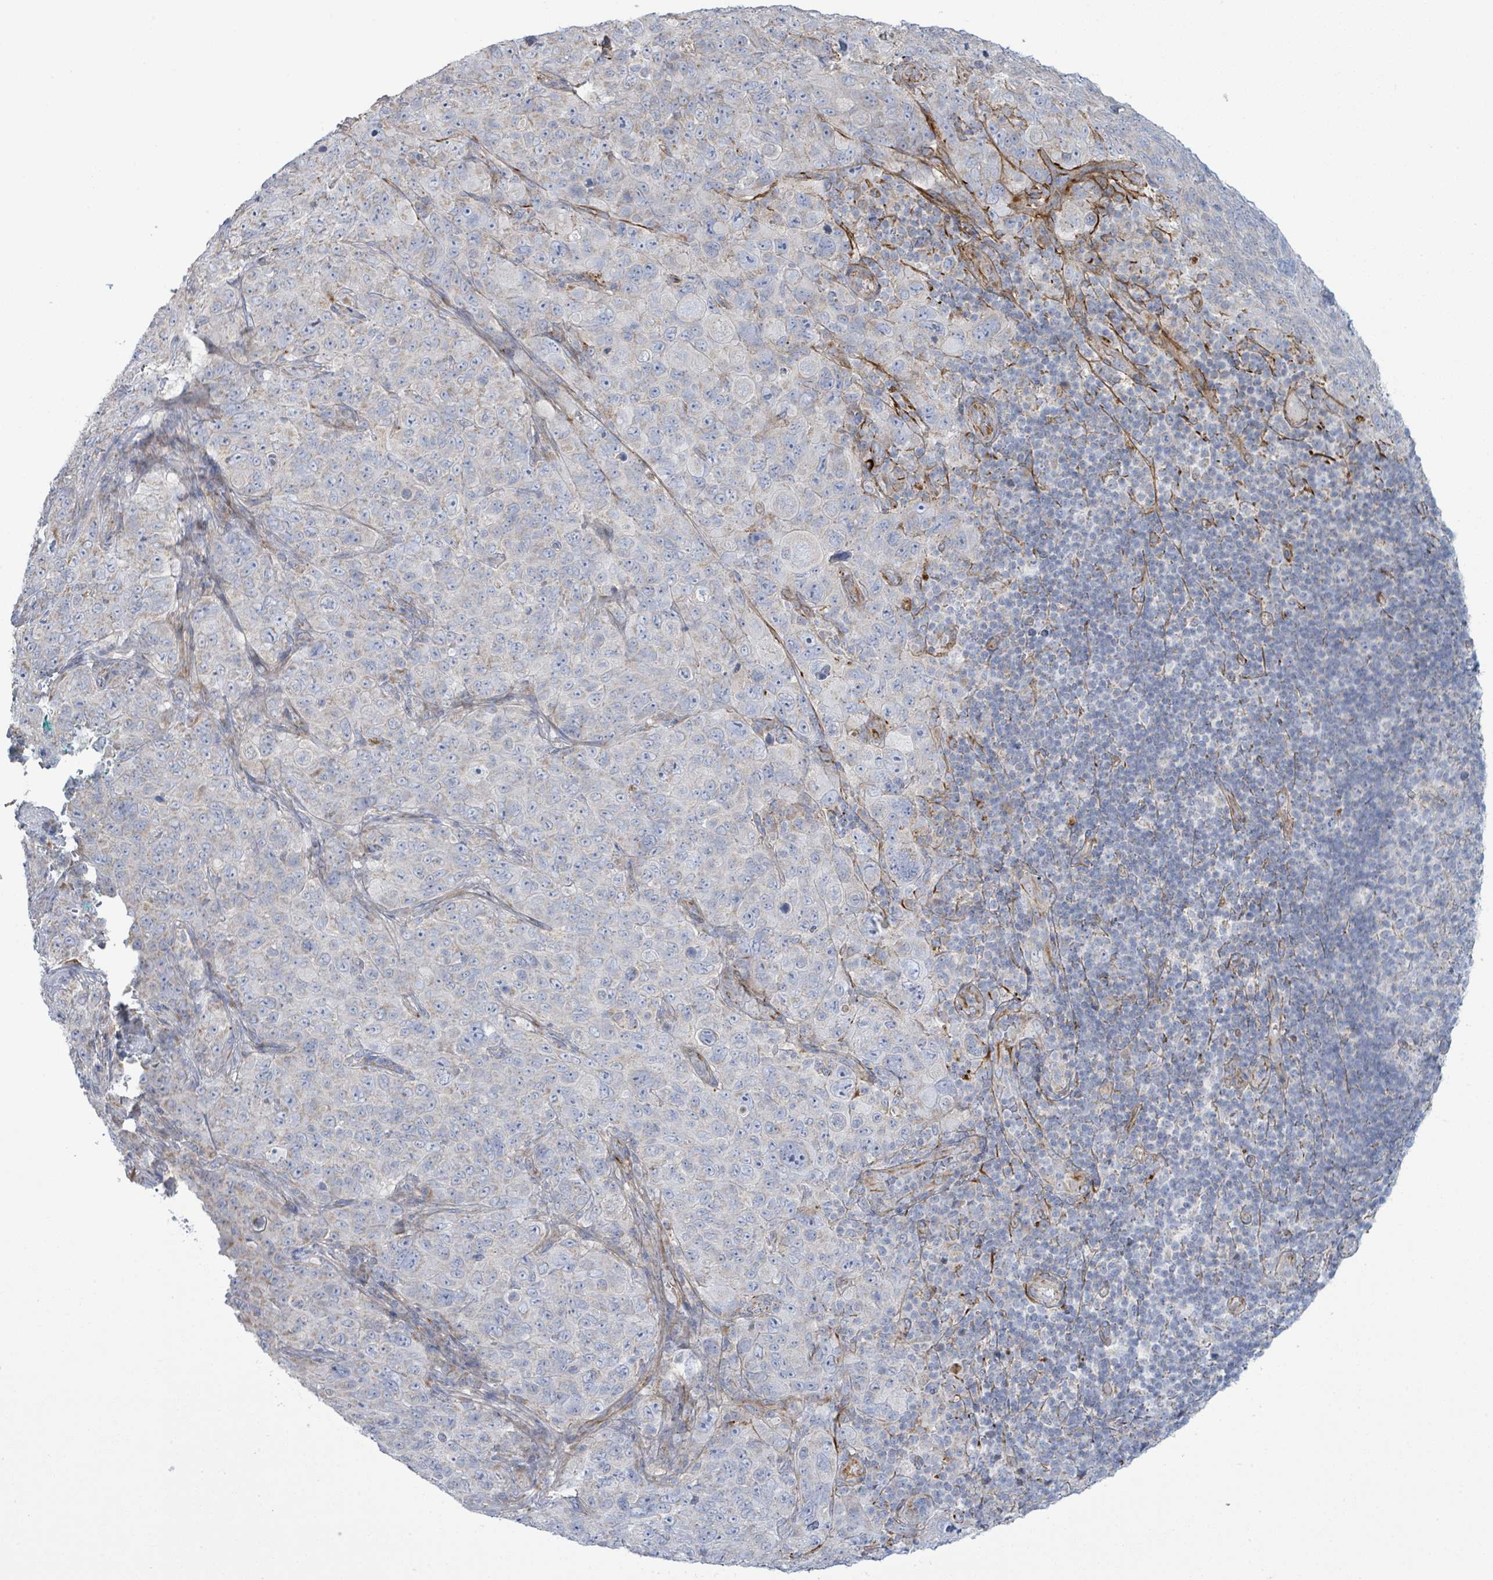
{"staining": {"intensity": "moderate", "quantity": "<25%", "location": "cytoplasmic/membranous"}, "tissue": "pancreatic cancer", "cell_type": "Tumor cells", "image_type": "cancer", "snomed": [{"axis": "morphology", "description": "Adenocarcinoma, NOS"}, {"axis": "topography", "description": "Pancreas"}], "caption": "An immunohistochemistry (IHC) image of tumor tissue is shown. Protein staining in brown shows moderate cytoplasmic/membranous positivity in adenocarcinoma (pancreatic) within tumor cells. The protein is shown in brown color, while the nuclei are stained blue.", "gene": "ALG12", "patient": {"sex": "male", "age": 68}}